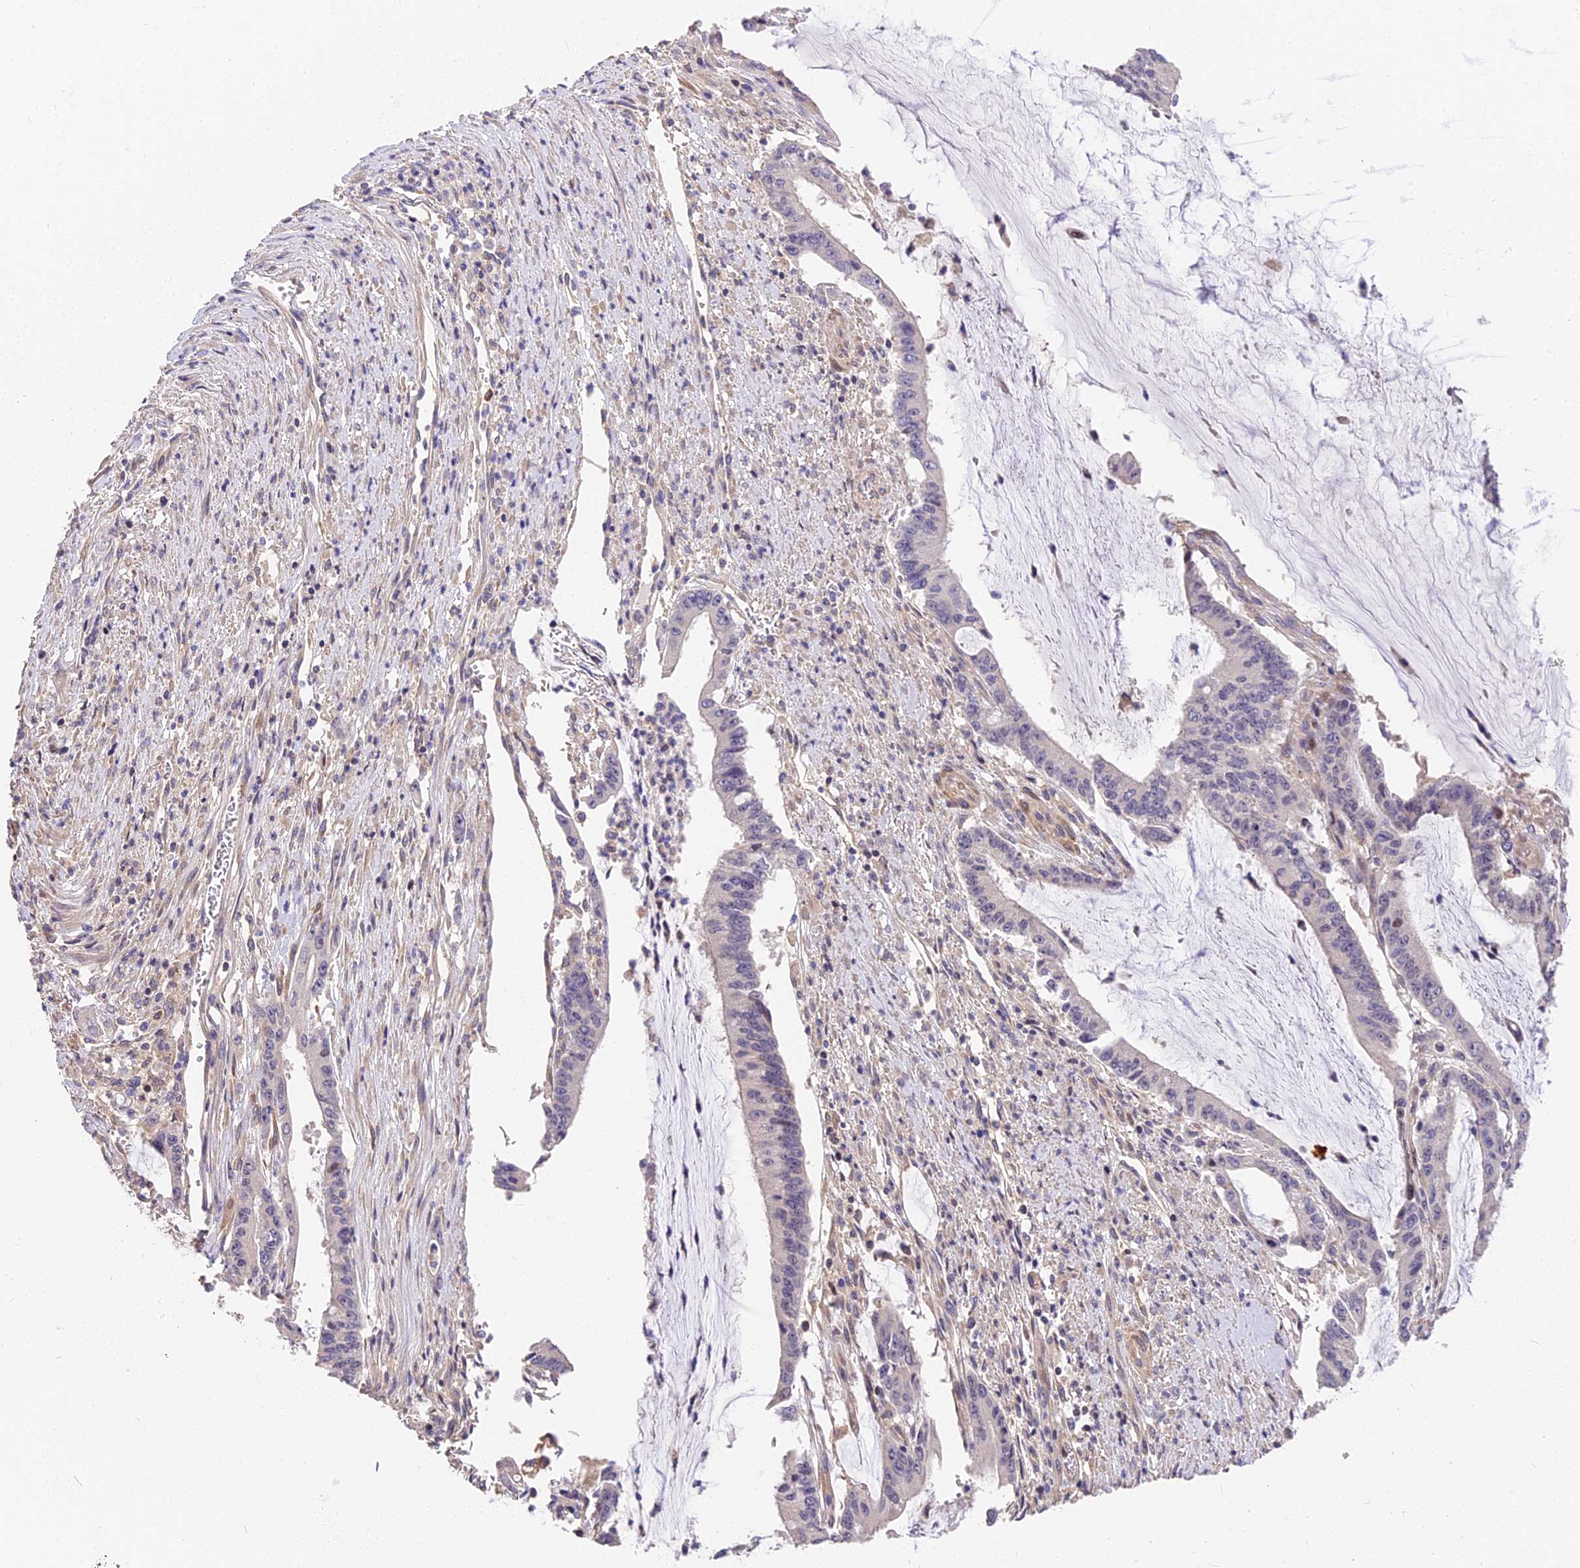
{"staining": {"intensity": "negative", "quantity": "none", "location": "none"}, "tissue": "pancreatic cancer", "cell_type": "Tumor cells", "image_type": "cancer", "snomed": [{"axis": "morphology", "description": "Adenocarcinoma, NOS"}, {"axis": "topography", "description": "Pancreas"}], "caption": "High magnification brightfield microscopy of pancreatic cancer stained with DAB (3,3'-diaminobenzidine) (brown) and counterstained with hematoxylin (blue): tumor cells show no significant staining.", "gene": "ARHGAP17", "patient": {"sex": "female", "age": 50}}